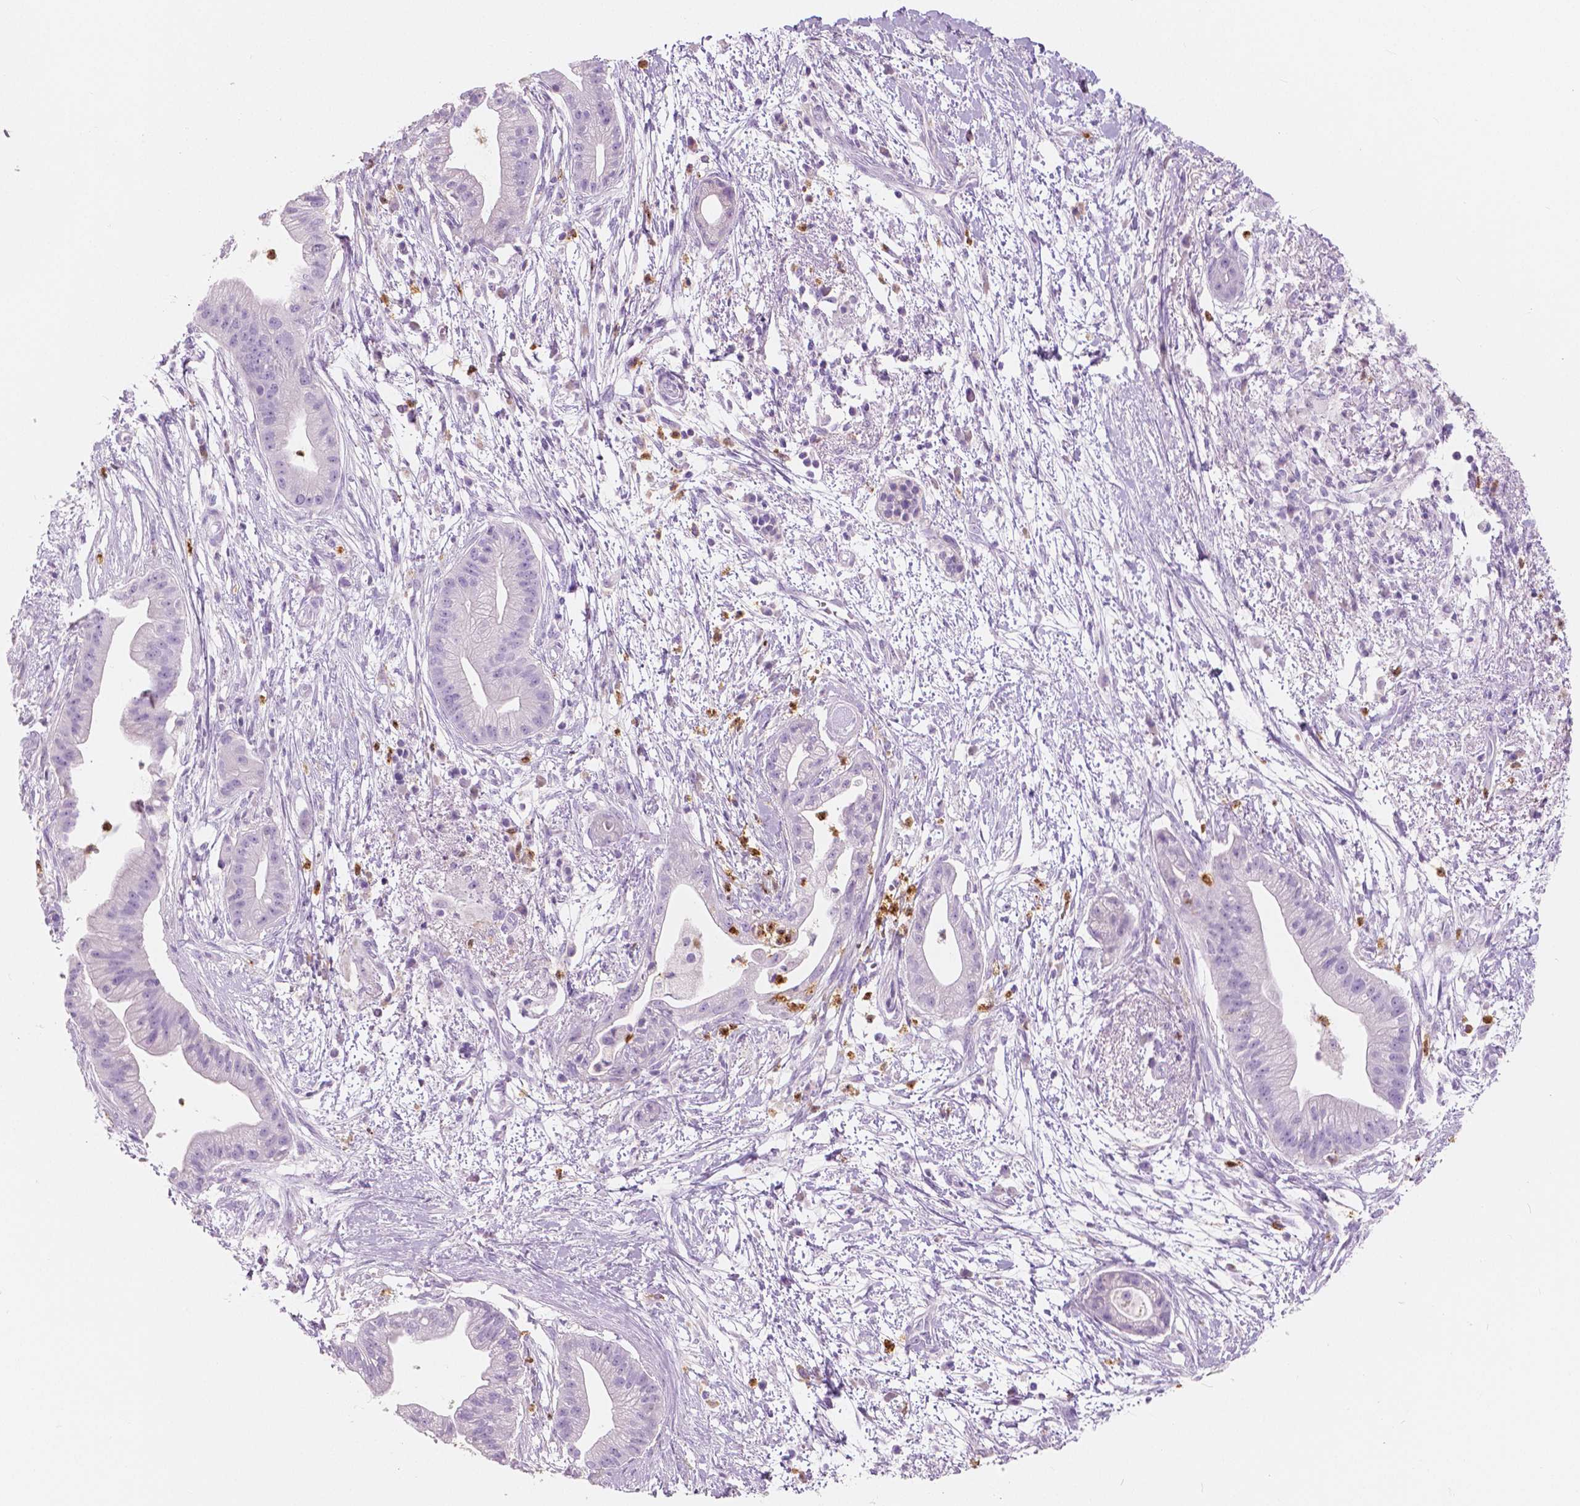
{"staining": {"intensity": "negative", "quantity": "none", "location": "none"}, "tissue": "pancreatic cancer", "cell_type": "Tumor cells", "image_type": "cancer", "snomed": [{"axis": "morphology", "description": "Normal tissue, NOS"}, {"axis": "morphology", "description": "Adenocarcinoma, NOS"}, {"axis": "topography", "description": "Lymph node"}, {"axis": "topography", "description": "Pancreas"}], "caption": "Immunohistochemical staining of human adenocarcinoma (pancreatic) reveals no significant expression in tumor cells. (Stains: DAB immunohistochemistry (IHC) with hematoxylin counter stain, Microscopy: brightfield microscopy at high magnification).", "gene": "CXCR2", "patient": {"sex": "female", "age": 58}}